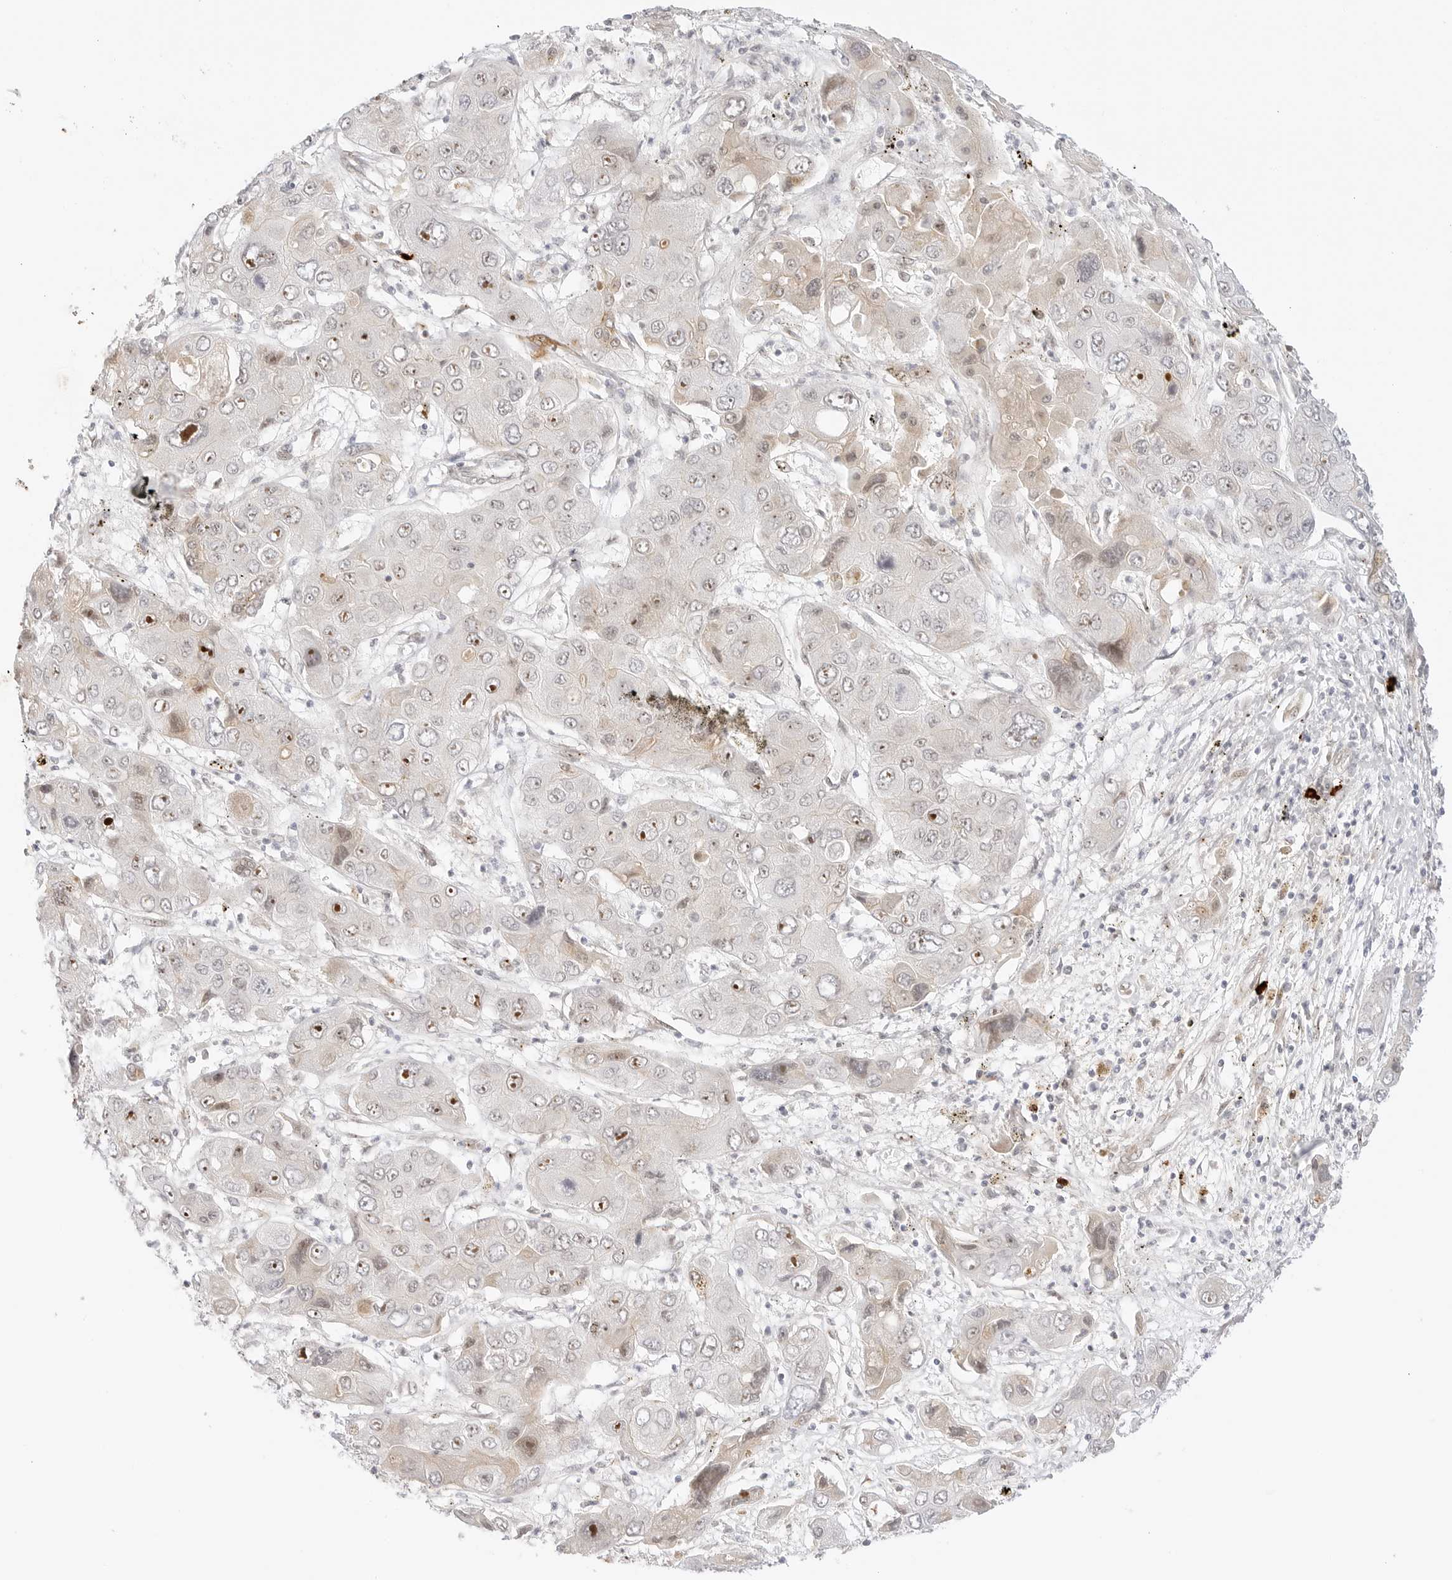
{"staining": {"intensity": "moderate", "quantity": "25%-75%", "location": "nuclear"}, "tissue": "liver cancer", "cell_type": "Tumor cells", "image_type": "cancer", "snomed": [{"axis": "morphology", "description": "Cholangiocarcinoma"}, {"axis": "topography", "description": "Liver"}], "caption": "A high-resolution photomicrograph shows immunohistochemistry (IHC) staining of liver cancer, which shows moderate nuclear expression in about 25%-75% of tumor cells.", "gene": "HIPK3", "patient": {"sex": "male", "age": 67}}